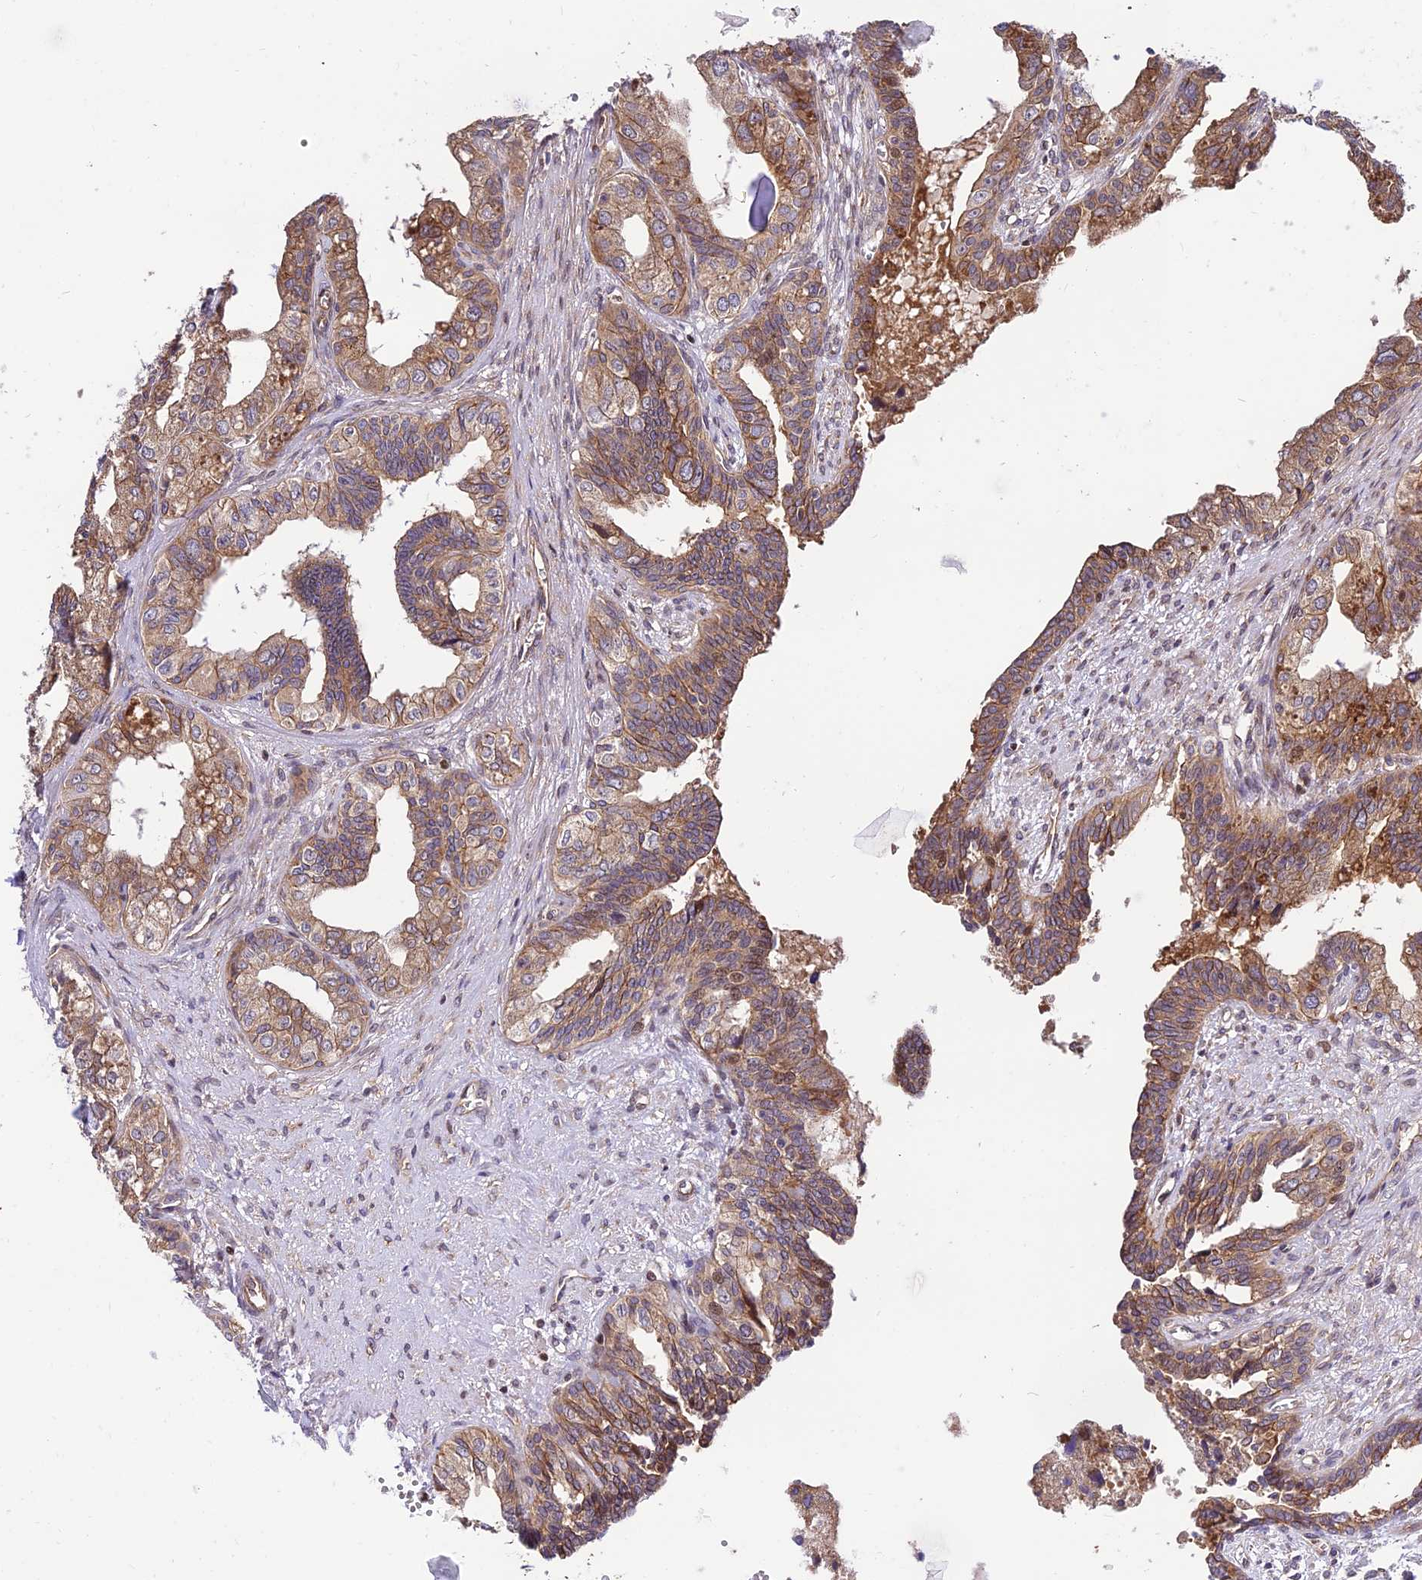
{"staining": {"intensity": "moderate", "quantity": ">75%", "location": "cytoplasmic/membranous"}, "tissue": "seminal vesicle", "cell_type": "Glandular cells", "image_type": "normal", "snomed": [{"axis": "morphology", "description": "Normal tissue, NOS"}, {"axis": "topography", "description": "Seminal veicle"}], "caption": "Moderate cytoplasmic/membranous positivity for a protein is appreciated in approximately >75% of glandular cells of benign seminal vesicle using immunohistochemistry (IHC).", "gene": "SMG6", "patient": {"sex": "male", "age": 67}}